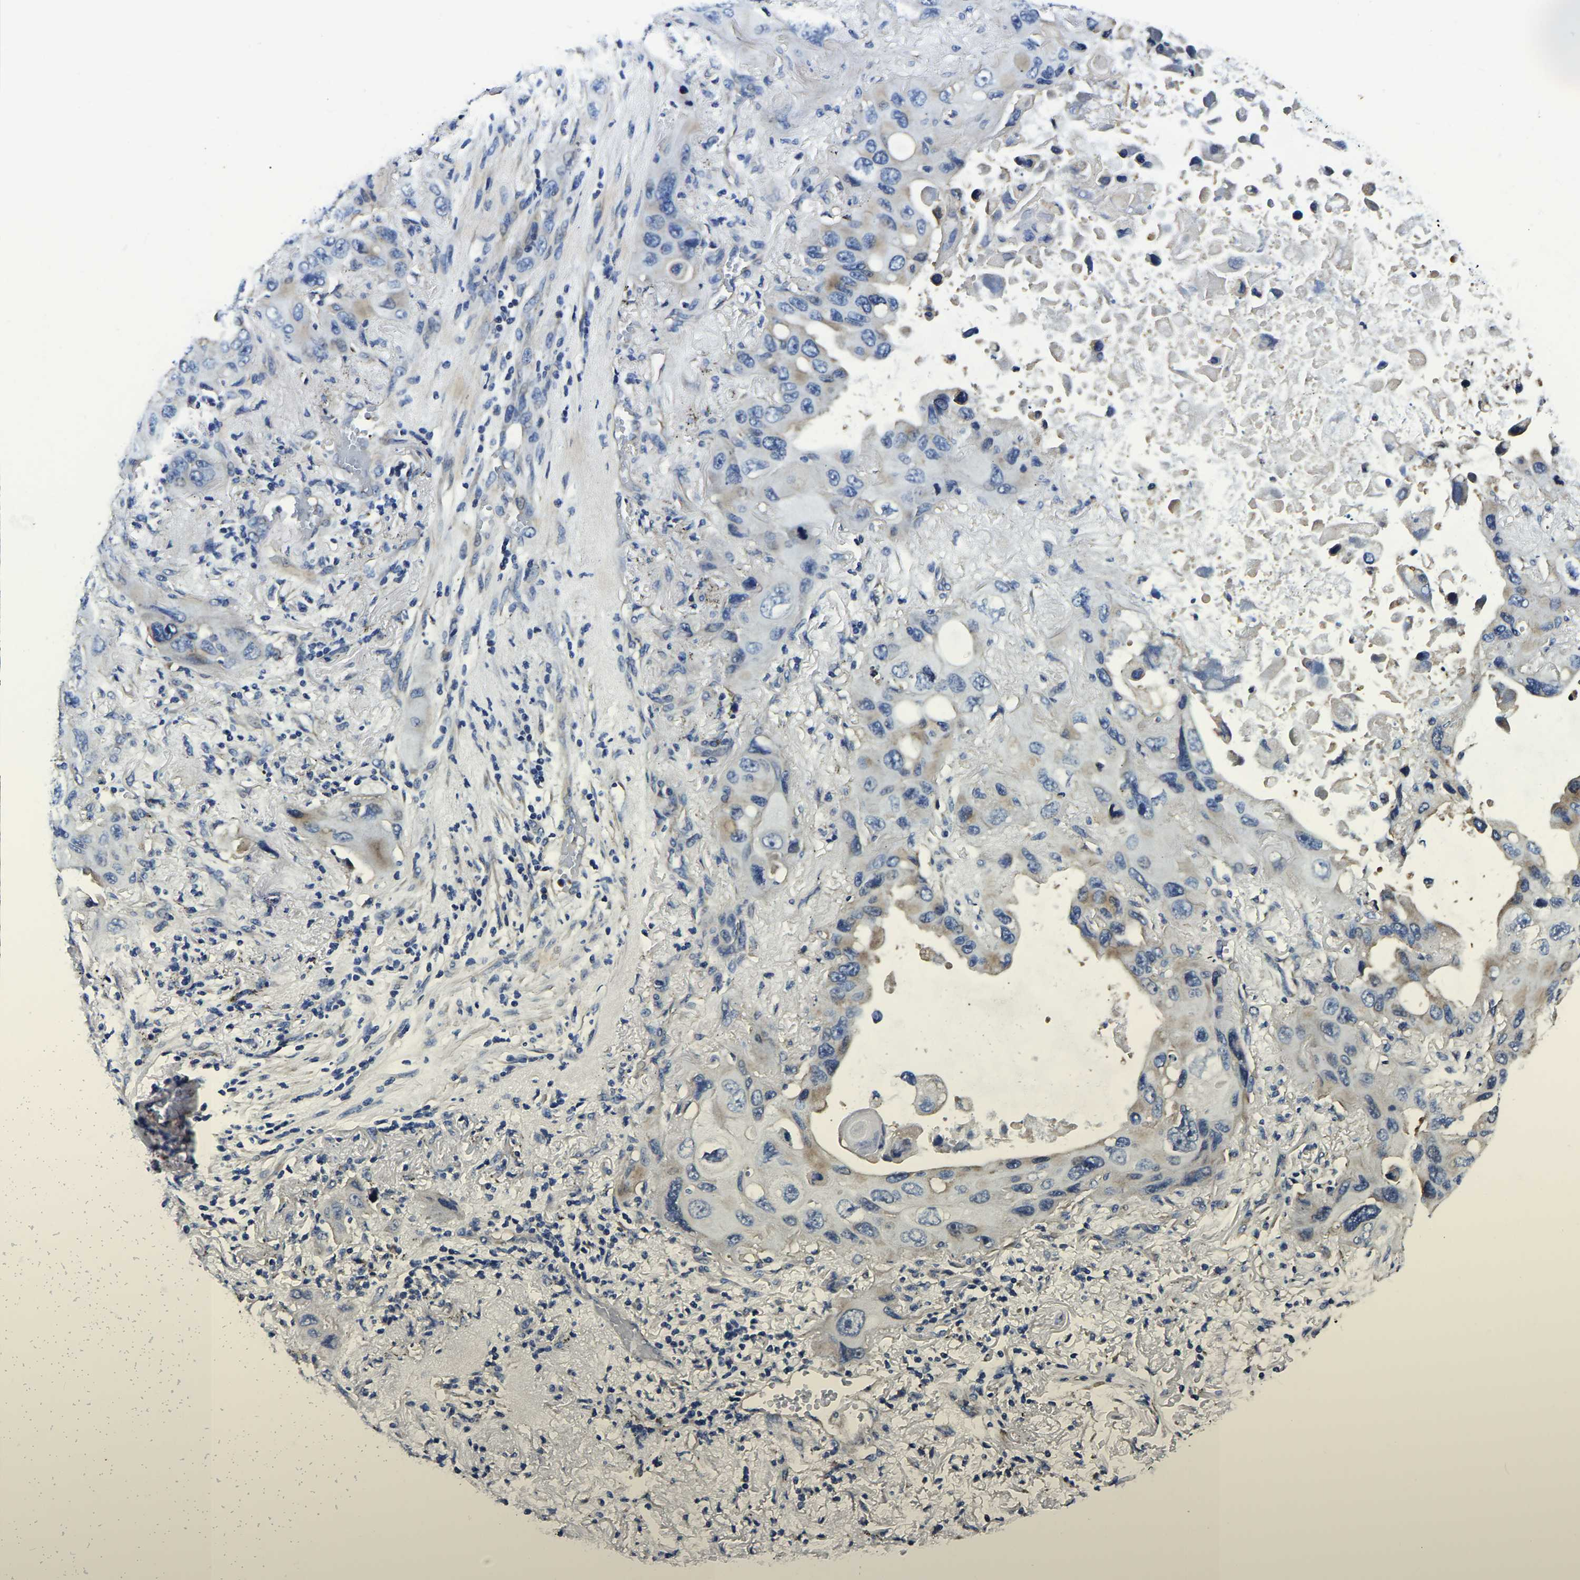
{"staining": {"intensity": "weak", "quantity": "<25%", "location": "cytoplasmic/membranous"}, "tissue": "lung cancer", "cell_type": "Tumor cells", "image_type": "cancer", "snomed": [{"axis": "morphology", "description": "Squamous cell carcinoma, NOS"}, {"axis": "topography", "description": "Lung"}], "caption": "The photomicrograph exhibits no significant staining in tumor cells of squamous cell carcinoma (lung).", "gene": "KCTD17", "patient": {"sex": "female", "age": 73}}